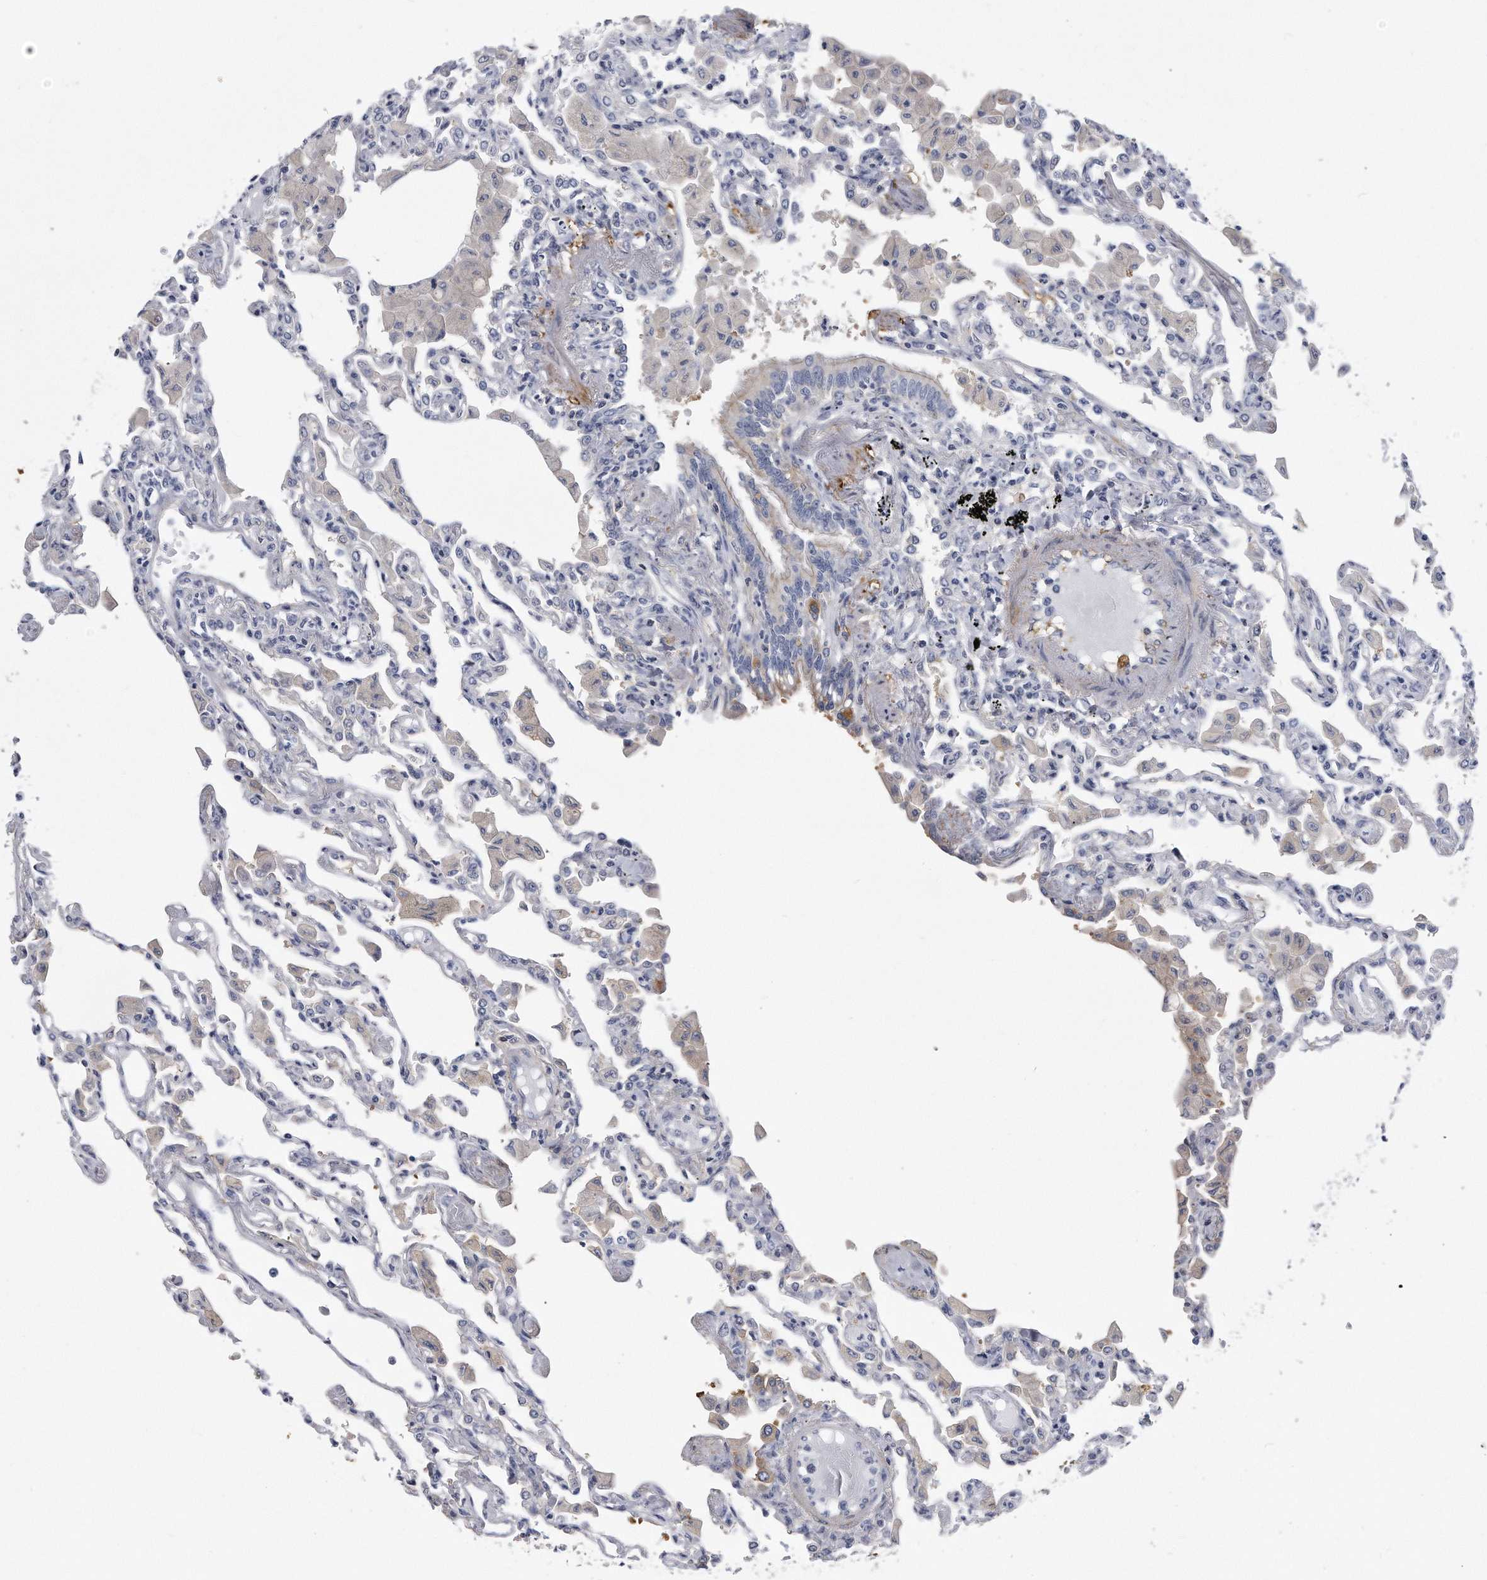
{"staining": {"intensity": "weak", "quantity": "<25%", "location": "cytoplasmic/membranous"}, "tissue": "lung", "cell_type": "Alveolar cells", "image_type": "normal", "snomed": [{"axis": "morphology", "description": "Normal tissue, NOS"}, {"axis": "topography", "description": "Bronchus"}, {"axis": "topography", "description": "Lung"}], "caption": "The micrograph demonstrates no significant positivity in alveolar cells of lung.", "gene": "PYGB", "patient": {"sex": "female", "age": 49}}